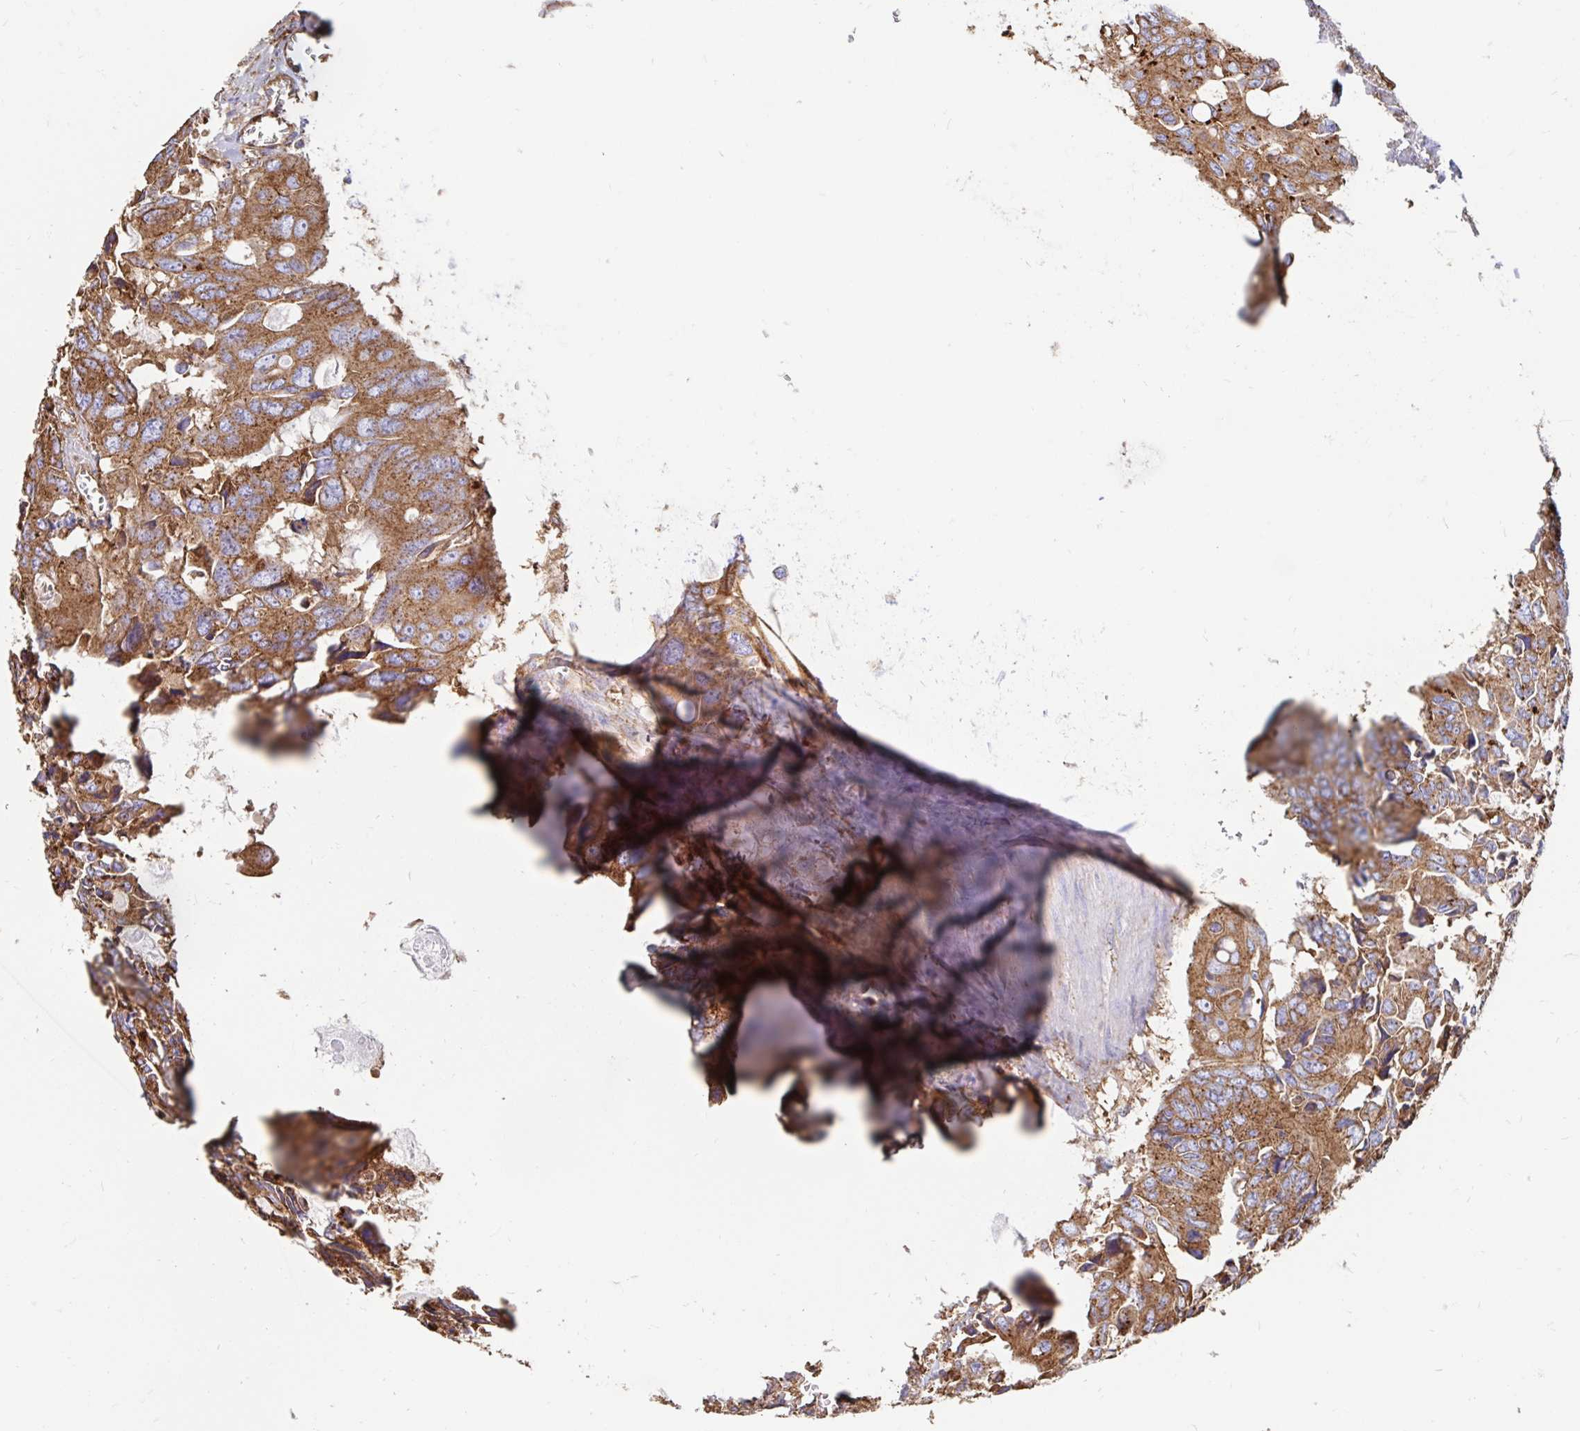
{"staining": {"intensity": "moderate", "quantity": ">75%", "location": "cytoplasmic/membranous"}, "tissue": "colorectal cancer", "cell_type": "Tumor cells", "image_type": "cancer", "snomed": [{"axis": "morphology", "description": "Adenocarcinoma, NOS"}, {"axis": "topography", "description": "Rectum"}], "caption": "IHC of human colorectal cancer reveals medium levels of moderate cytoplasmic/membranous positivity in approximately >75% of tumor cells. (IHC, brightfield microscopy, high magnification).", "gene": "CLTC", "patient": {"sex": "male", "age": 76}}